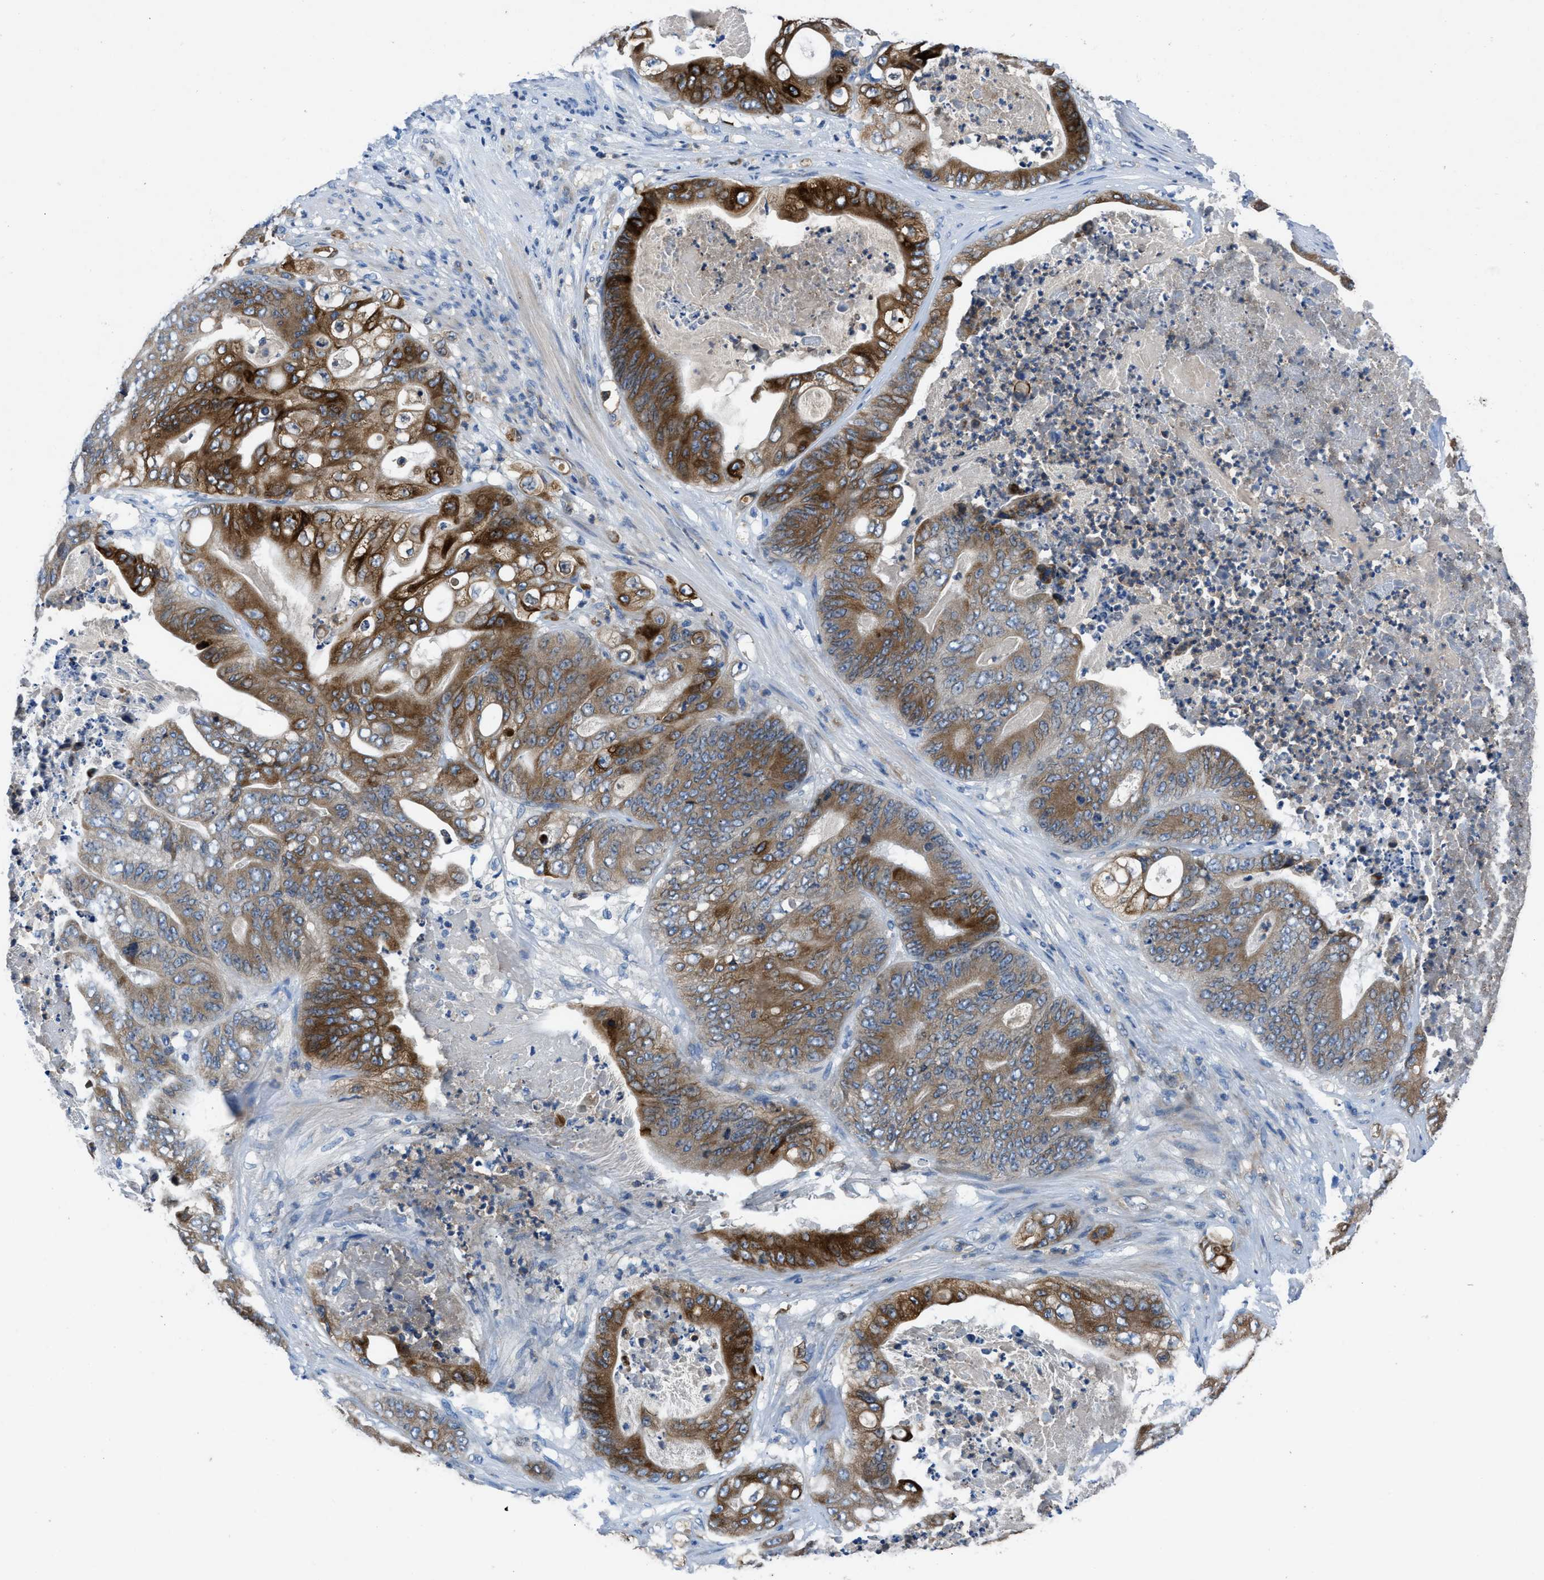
{"staining": {"intensity": "strong", "quantity": ">75%", "location": "cytoplasmic/membranous"}, "tissue": "stomach cancer", "cell_type": "Tumor cells", "image_type": "cancer", "snomed": [{"axis": "morphology", "description": "Adenocarcinoma, NOS"}, {"axis": "topography", "description": "Stomach"}], "caption": "Immunohistochemical staining of human stomach adenocarcinoma demonstrates high levels of strong cytoplasmic/membranous protein staining in about >75% of tumor cells. The staining was performed using DAB (3,3'-diaminobenzidine) to visualize the protein expression in brown, while the nuclei were stained in blue with hematoxylin (Magnification: 20x).", "gene": "PGR", "patient": {"sex": "female", "age": 73}}